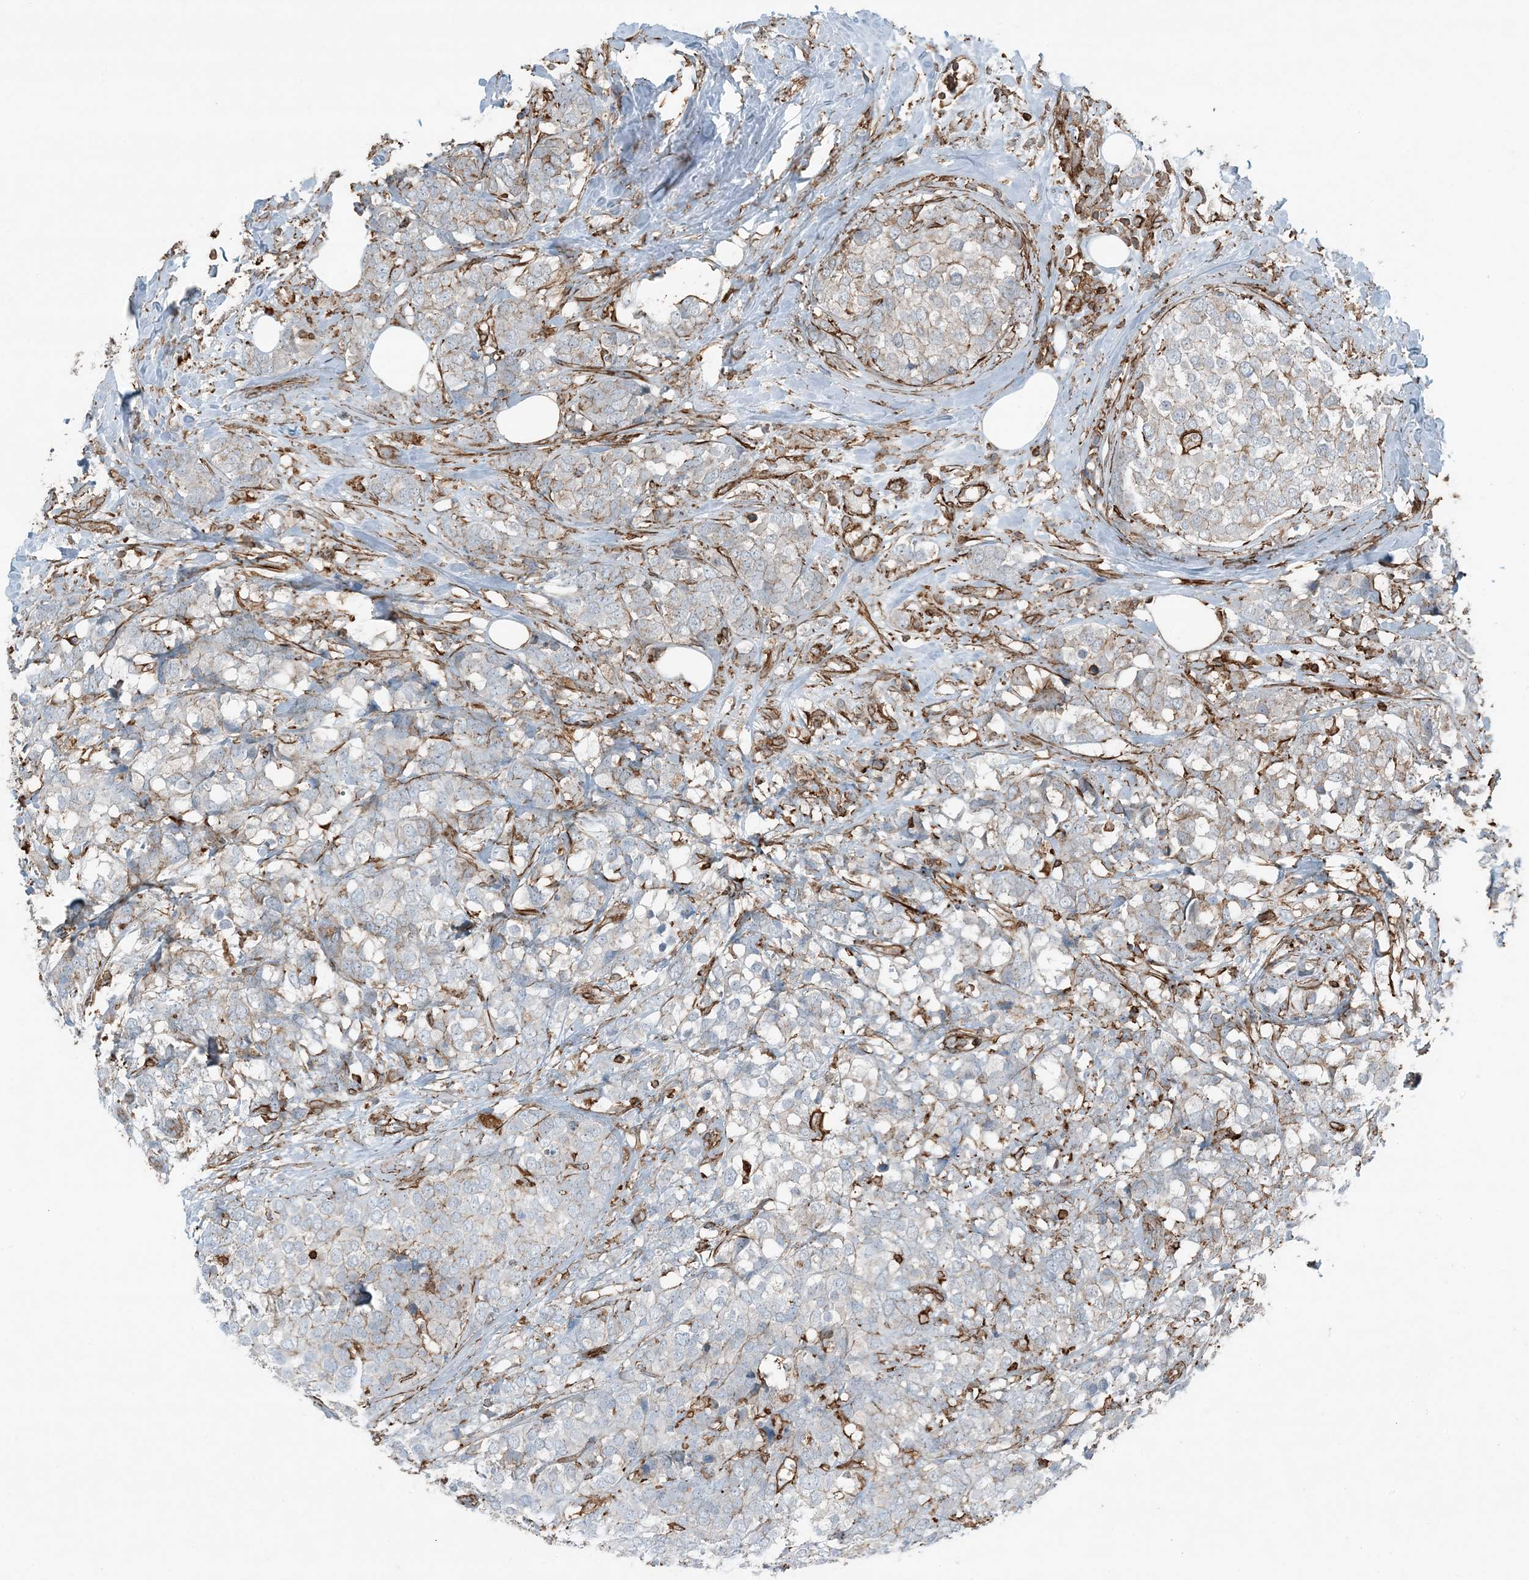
{"staining": {"intensity": "negative", "quantity": "none", "location": "none"}, "tissue": "breast cancer", "cell_type": "Tumor cells", "image_type": "cancer", "snomed": [{"axis": "morphology", "description": "Lobular carcinoma"}, {"axis": "topography", "description": "Breast"}], "caption": "Tumor cells show no significant staining in lobular carcinoma (breast).", "gene": "APOBEC3C", "patient": {"sex": "female", "age": 59}}